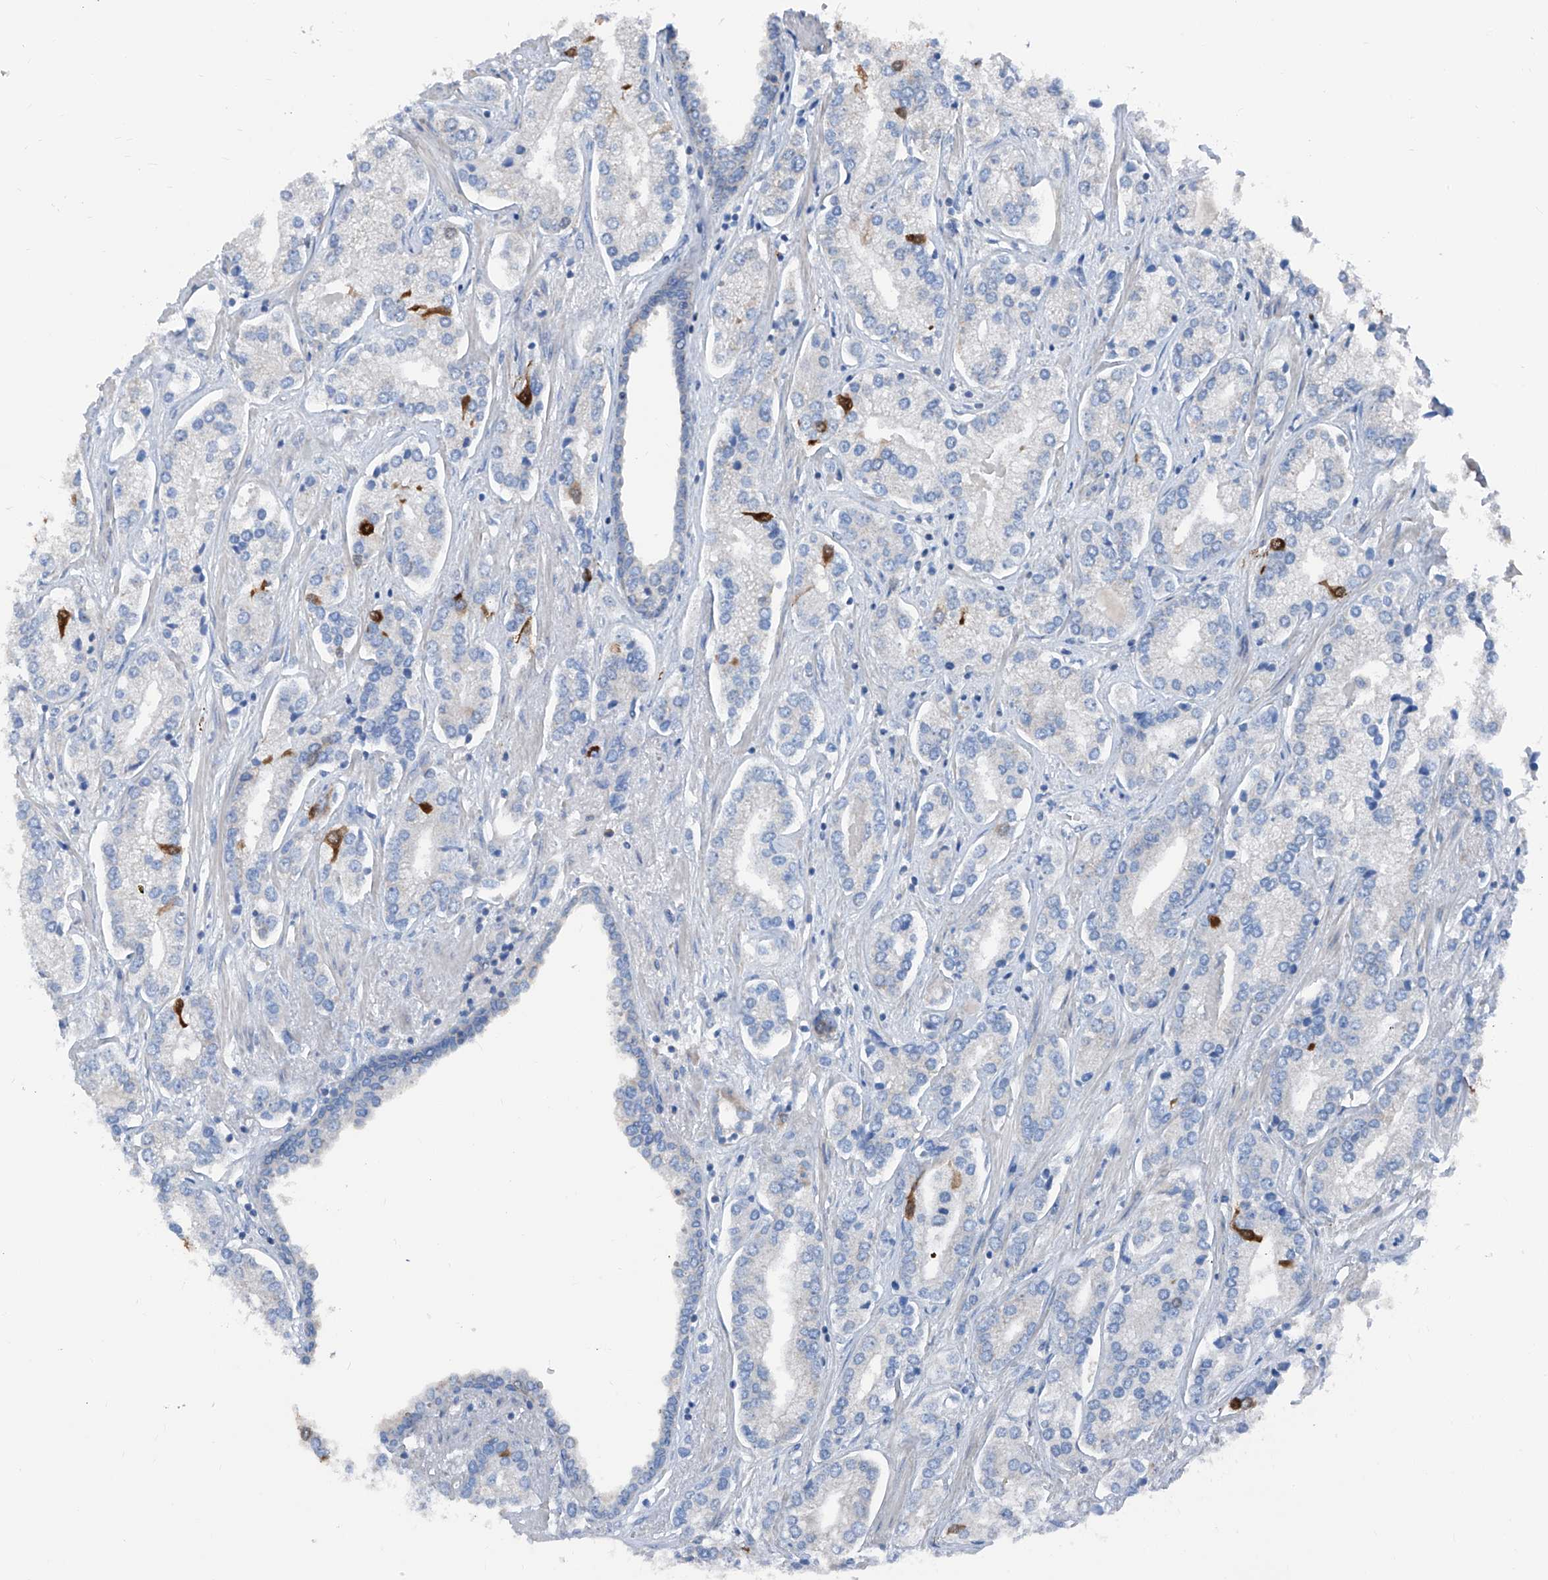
{"staining": {"intensity": "negative", "quantity": "none", "location": "none"}, "tissue": "prostate cancer", "cell_type": "Tumor cells", "image_type": "cancer", "snomed": [{"axis": "morphology", "description": "Adenocarcinoma, High grade"}, {"axis": "topography", "description": "Prostate"}], "caption": "This is a micrograph of IHC staining of high-grade adenocarcinoma (prostate), which shows no positivity in tumor cells.", "gene": "GPAT3", "patient": {"sex": "male", "age": 66}}